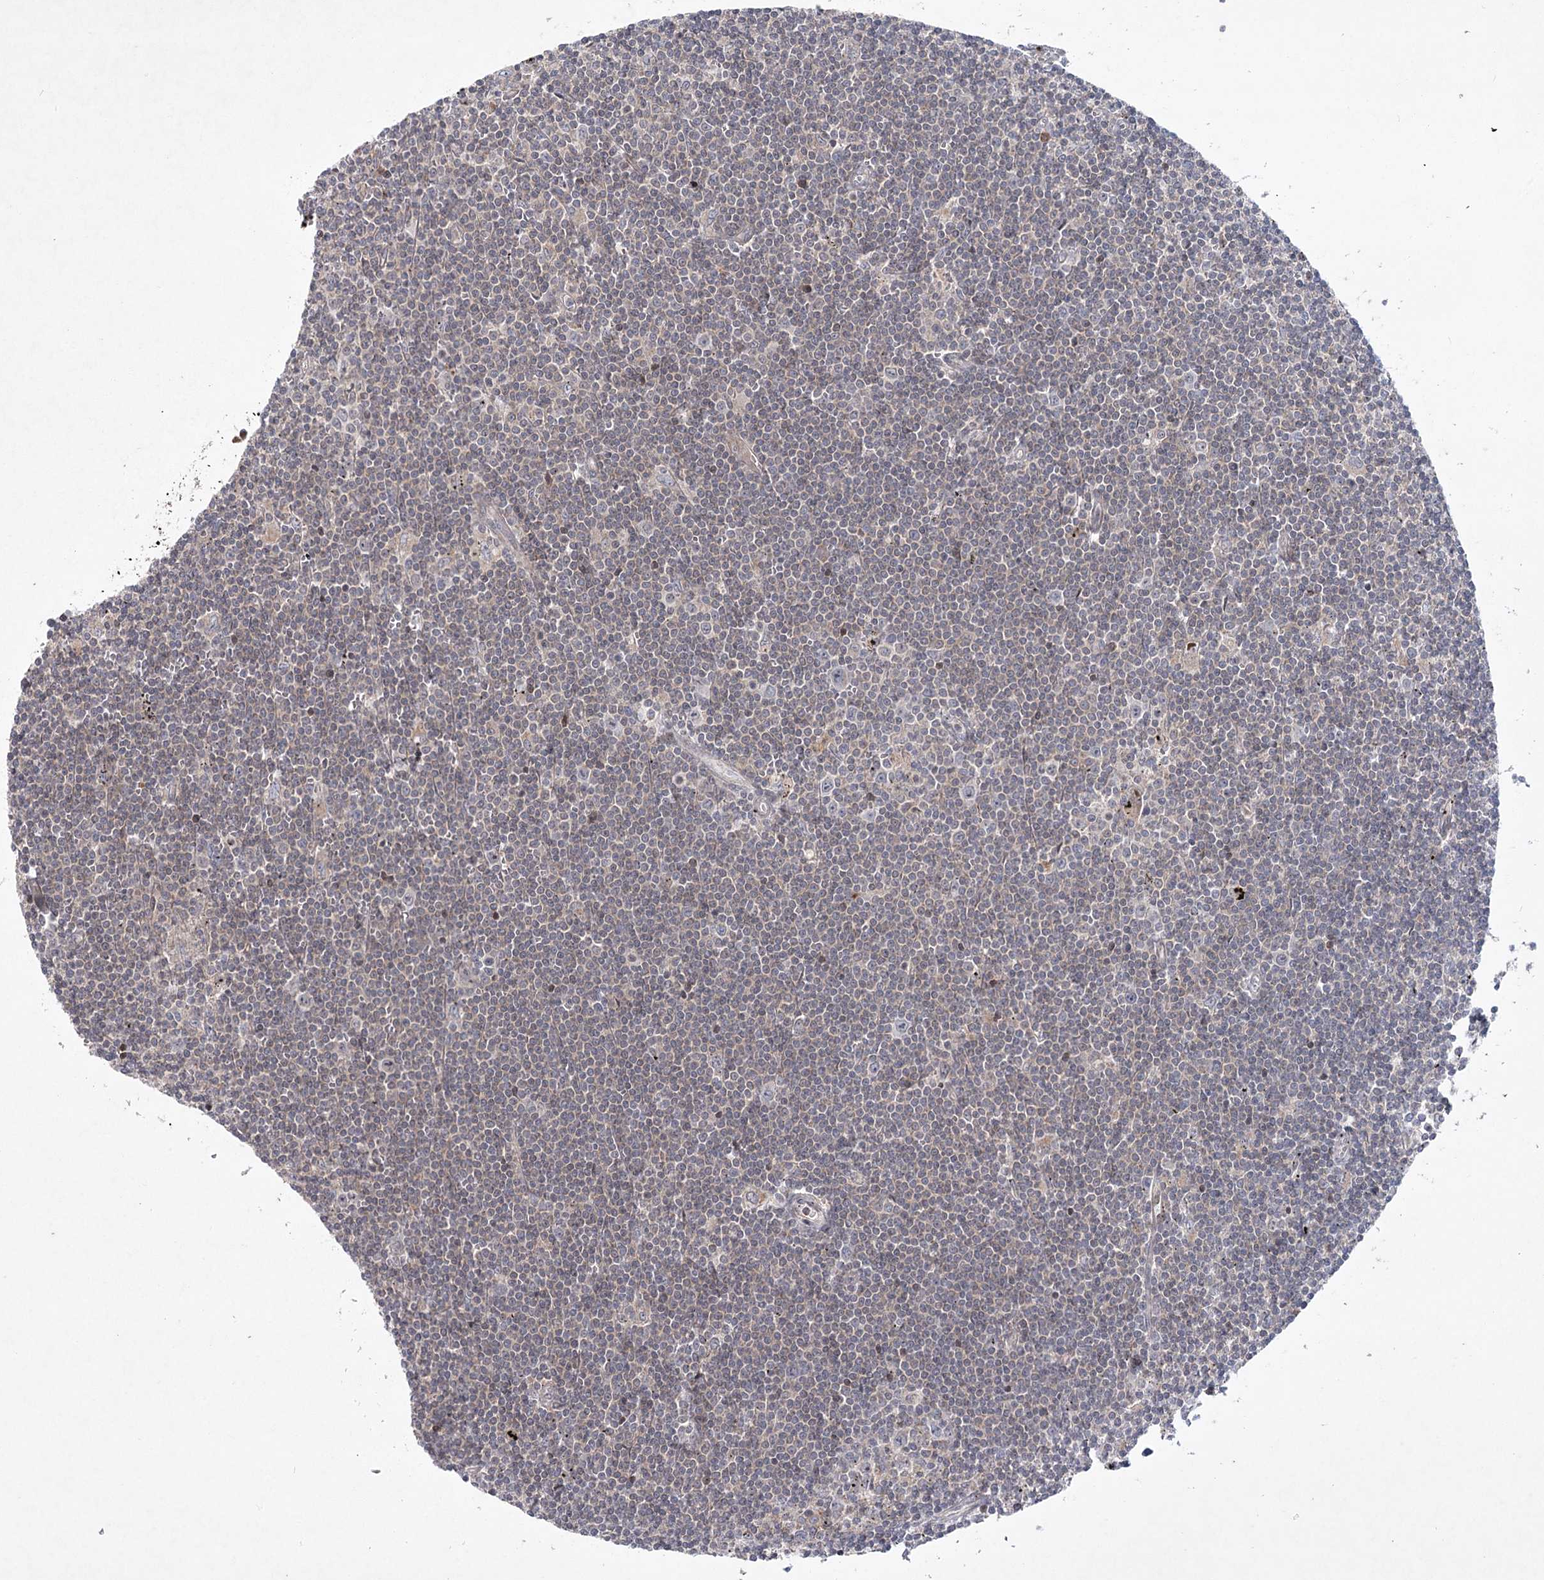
{"staining": {"intensity": "negative", "quantity": "none", "location": "none"}, "tissue": "lymphoma", "cell_type": "Tumor cells", "image_type": "cancer", "snomed": [{"axis": "morphology", "description": "Malignant lymphoma, non-Hodgkin's type, Low grade"}, {"axis": "topography", "description": "Spleen"}], "caption": "DAB (3,3'-diaminobenzidine) immunohistochemical staining of lymphoma exhibits no significant positivity in tumor cells.", "gene": "MAP3K13", "patient": {"sex": "male", "age": 76}}